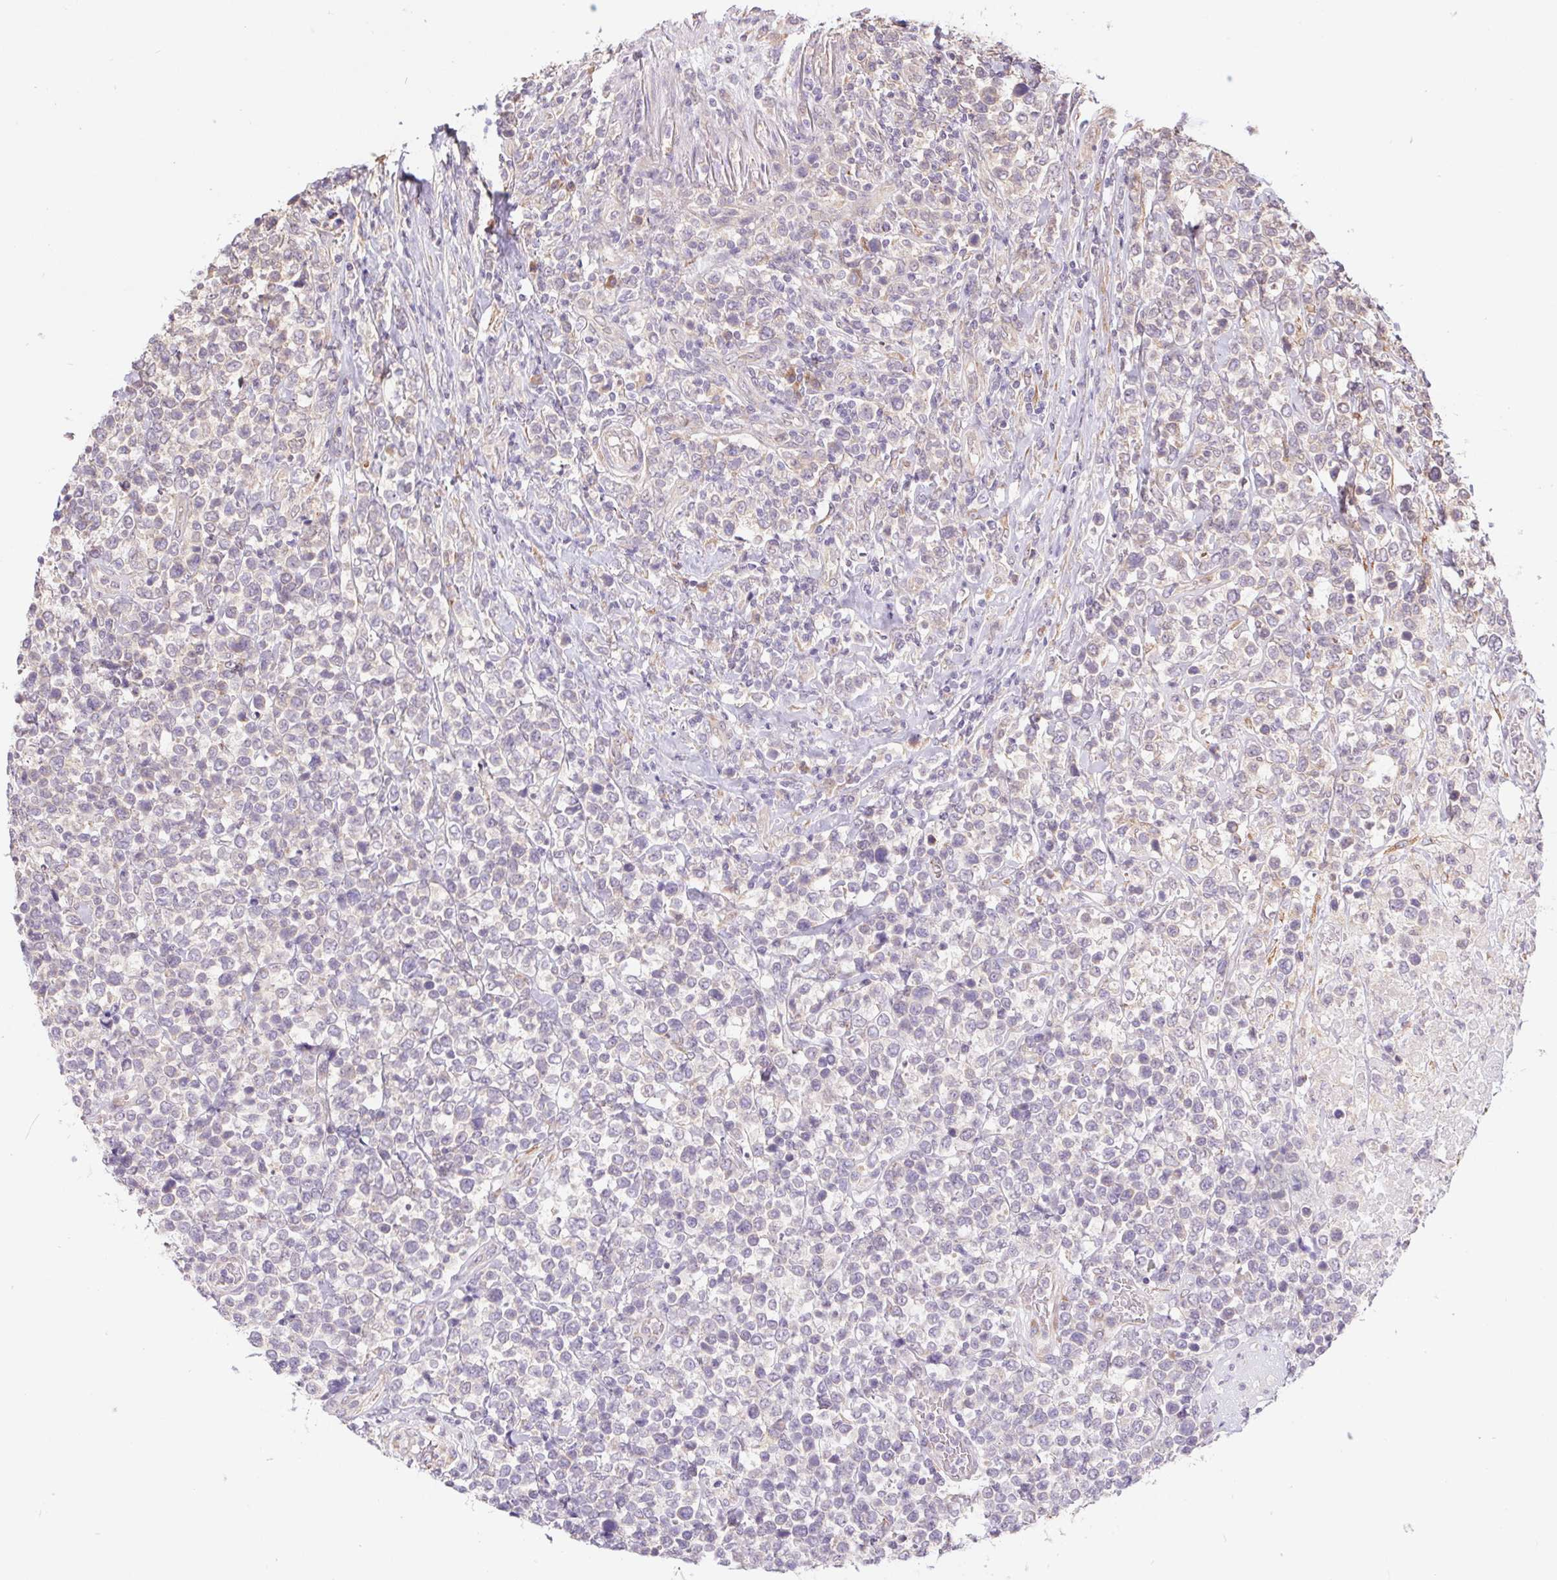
{"staining": {"intensity": "negative", "quantity": "none", "location": "none"}, "tissue": "lymphoma", "cell_type": "Tumor cells", "image_type": "cancer", "snomed": [{"axis": "morphology", "description": "Malignant lymphoma, non-Hodgkin's type, High grade"}, {"axis": "topography", "description": "Soft tissue"}], "caption": "Image shows no significant protein positivity in tumor cells of lymphoma.", "gene": "RRM1", "patient": {"sex": "female", "age": 56}}